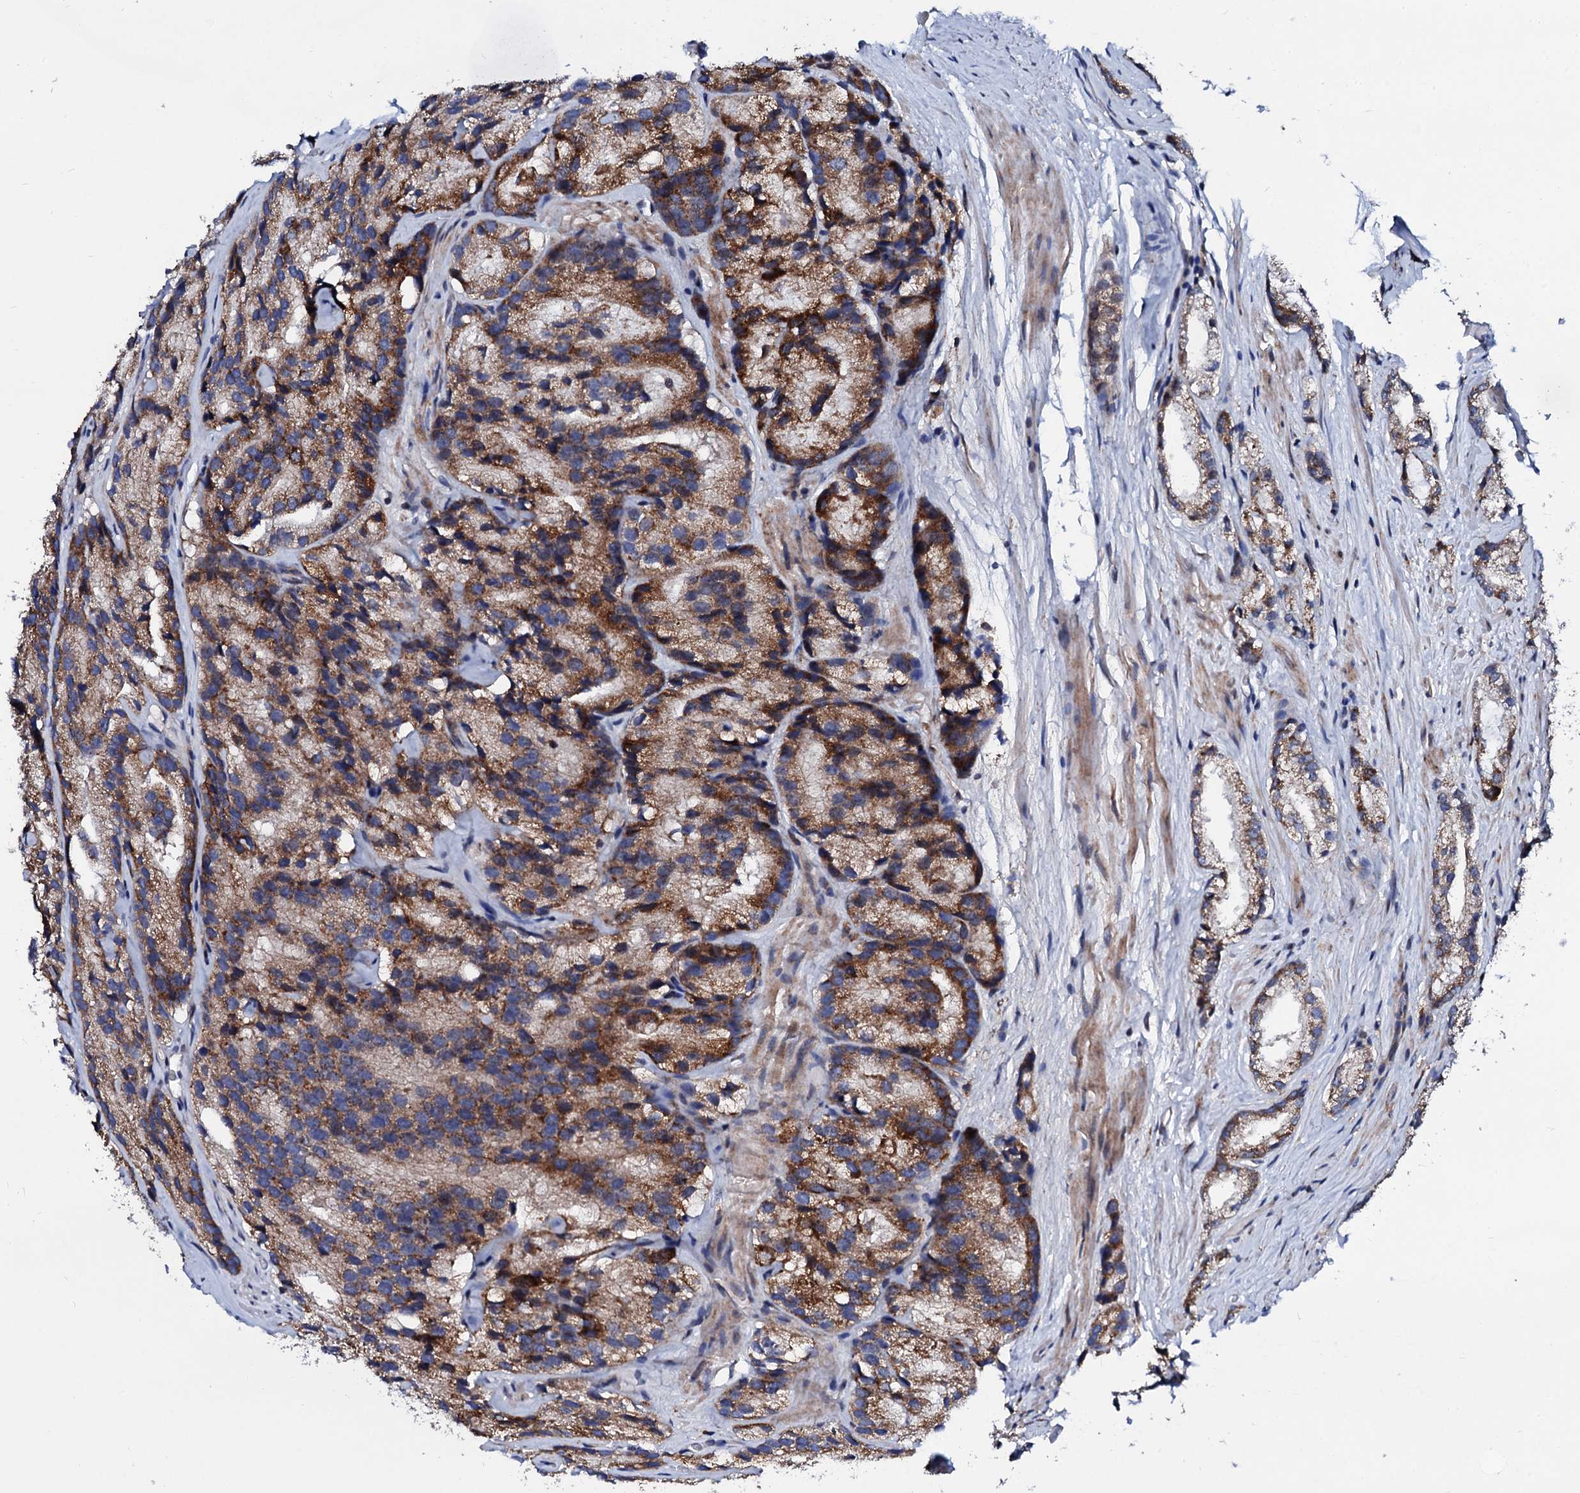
{"staining": {"intensity": "moderate", "quantity": ">75%", "location": "cytoplasmic/membranous"}, "tissue": "prostate cancer", "cell_type": "Tumor cells", "image_type": "cancer", "snomed": [{"axis": "morphology", "description": "Adenocarcinoma, High grade"}, {"axis": "topography", "description": "Prostate"}], "caption": "Human prostate cancer stained for a protein (brown) exhibits moderate cytoplasmic/membranous positive positivity in approximately >75% of tumor cells.", "gene": "TCIRG1", "patient": {"sex": "male", "age": 66}}